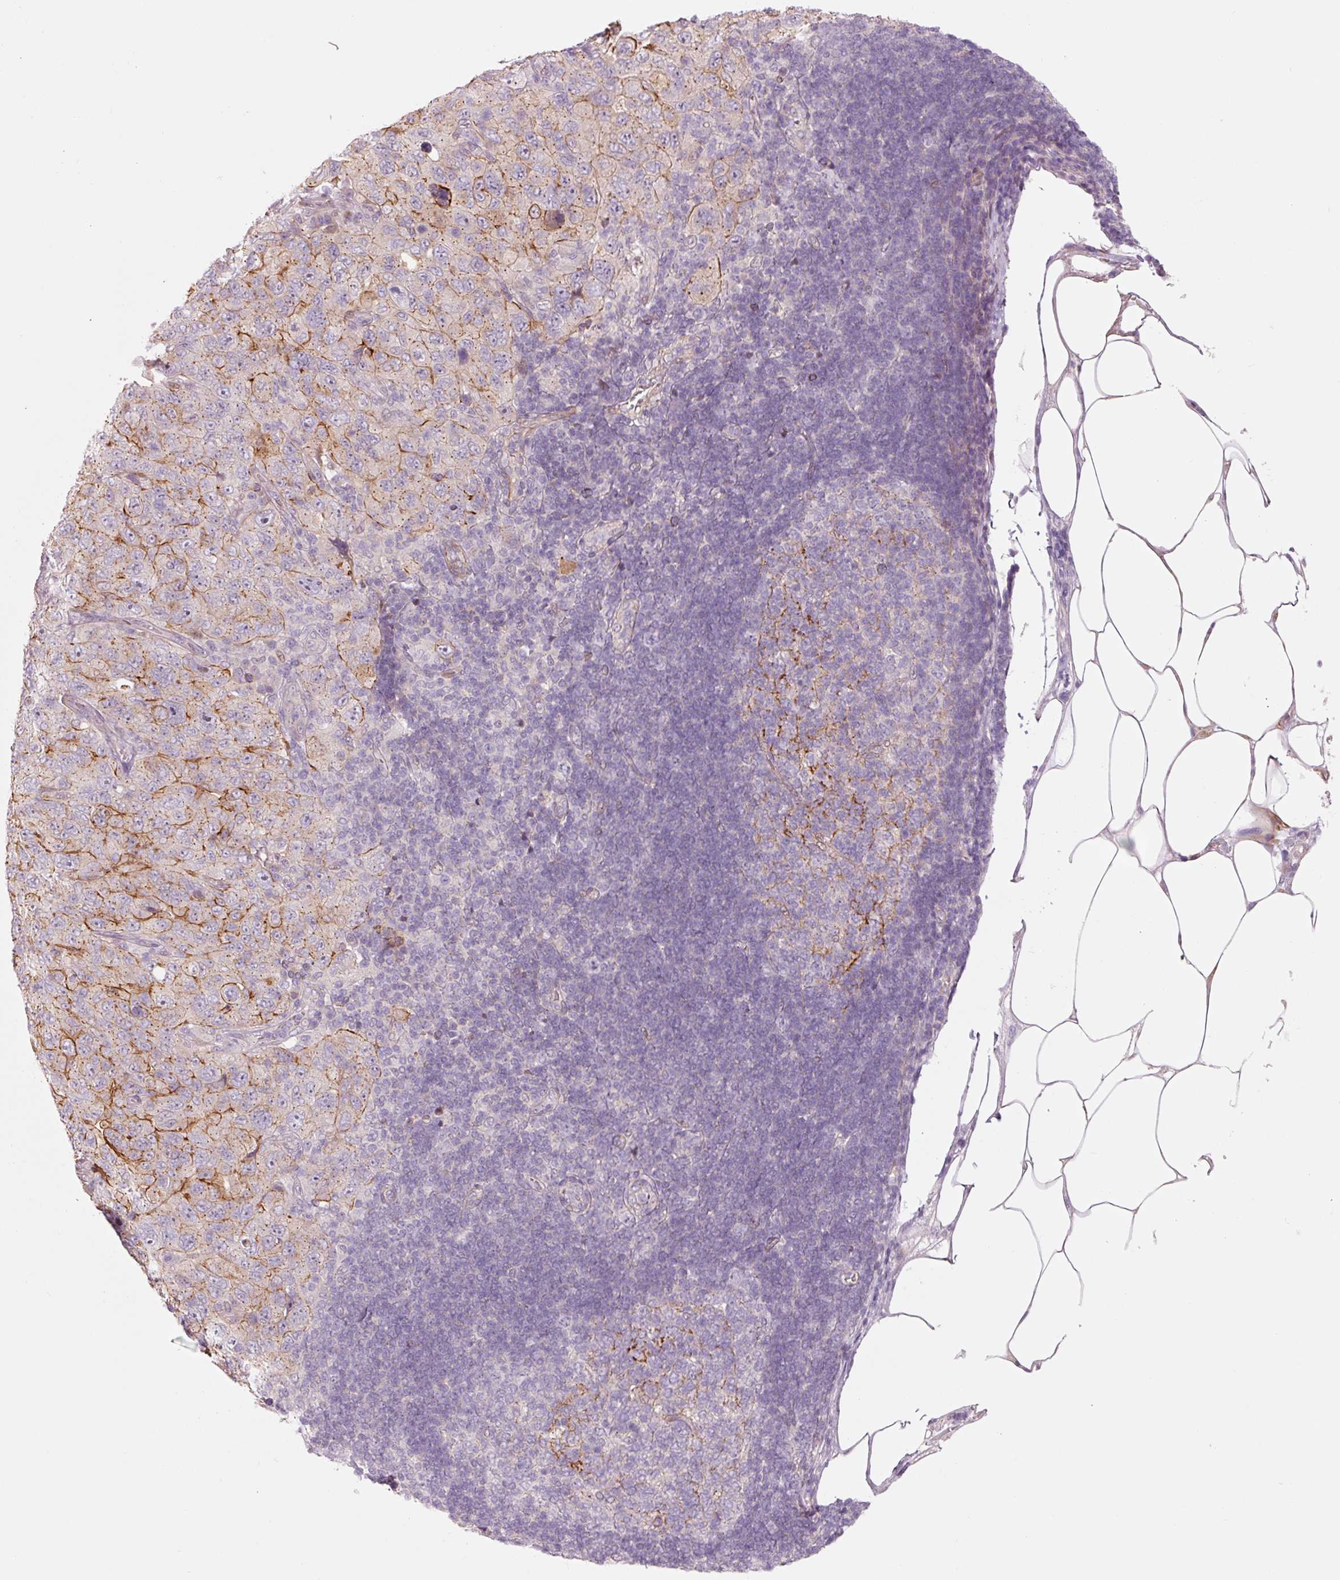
{"staining": {"intensity": "moderate", "quantity": "25%-75%", "location": "cytoplasmic/membranous"}, "tissue": "pancreatic cancer", "cell_type": "Tumor cells", "image_type": "cancer", "snomed": [{"axis": "morphology", "description": "Adenocarcinoma, NOS"}, {"axis": "topography", "description": "Pancreas"}], "caption": "The micrograph demonstrates a brown stain indicating the presence of a protein in the cytoplasmic/membranous of tumor cells in adenocarcinoma (pancreatic).", "gene": "DAPP1", "patient": {"sex": "male", "age": 68}}